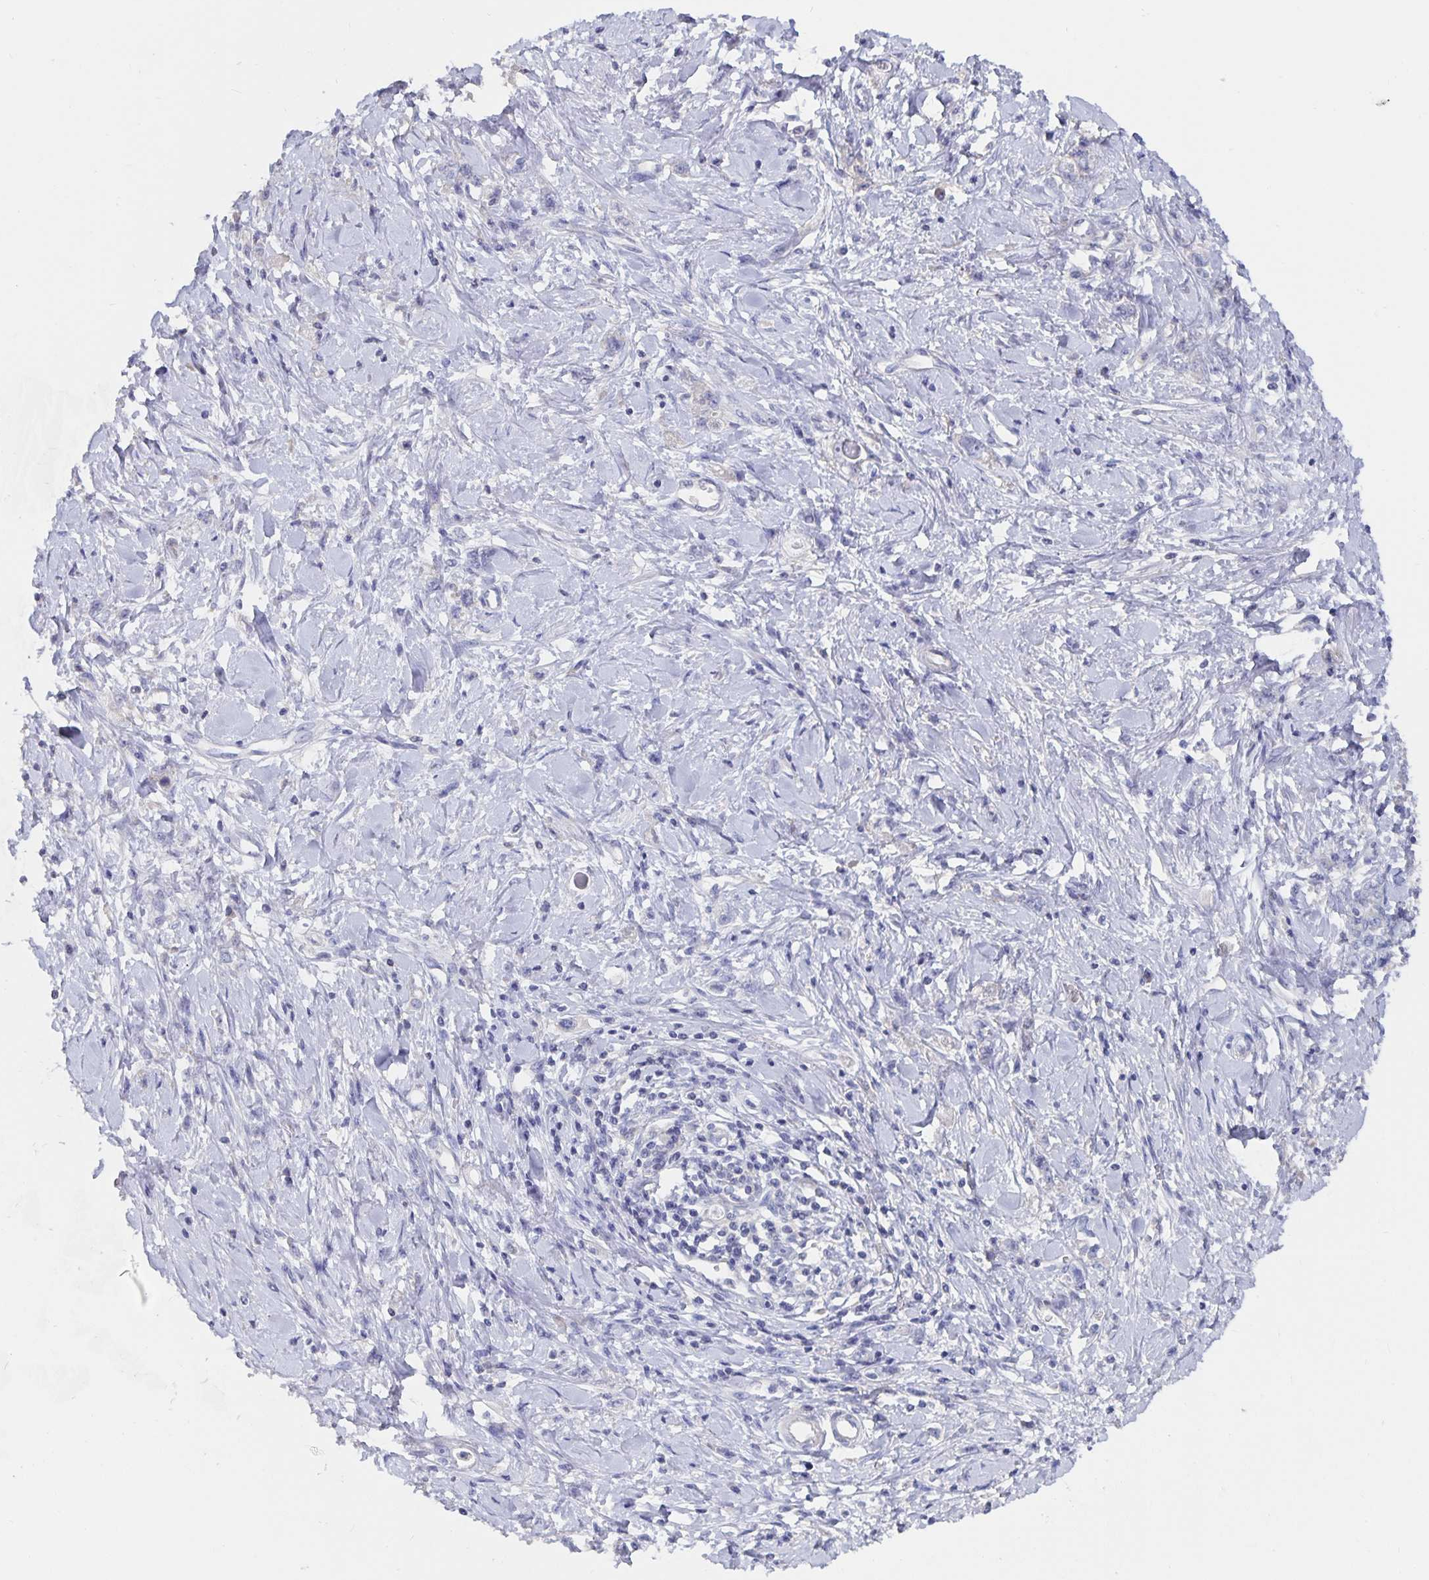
{"staining": {"intensity": "negative", "quantity": "none", "location": "none"}, "tissue": "stomach cancer", "cell_type": "Tumor cells", "image_type": "cancer", "snomed": [{"axis": "morphology", "description": "Adenocarcinoma, NOS"}, {"axis": "topography", "description": "Stomach"}], "caption": "DAB (3,3'-diaminobenzidine) immunohistochemical staining of human adenocarcinoma (stomach) exhibits no significant expression in tumor cells.", "gene": "CFAP69", "patient": {"sex": "female", "age": 76}}